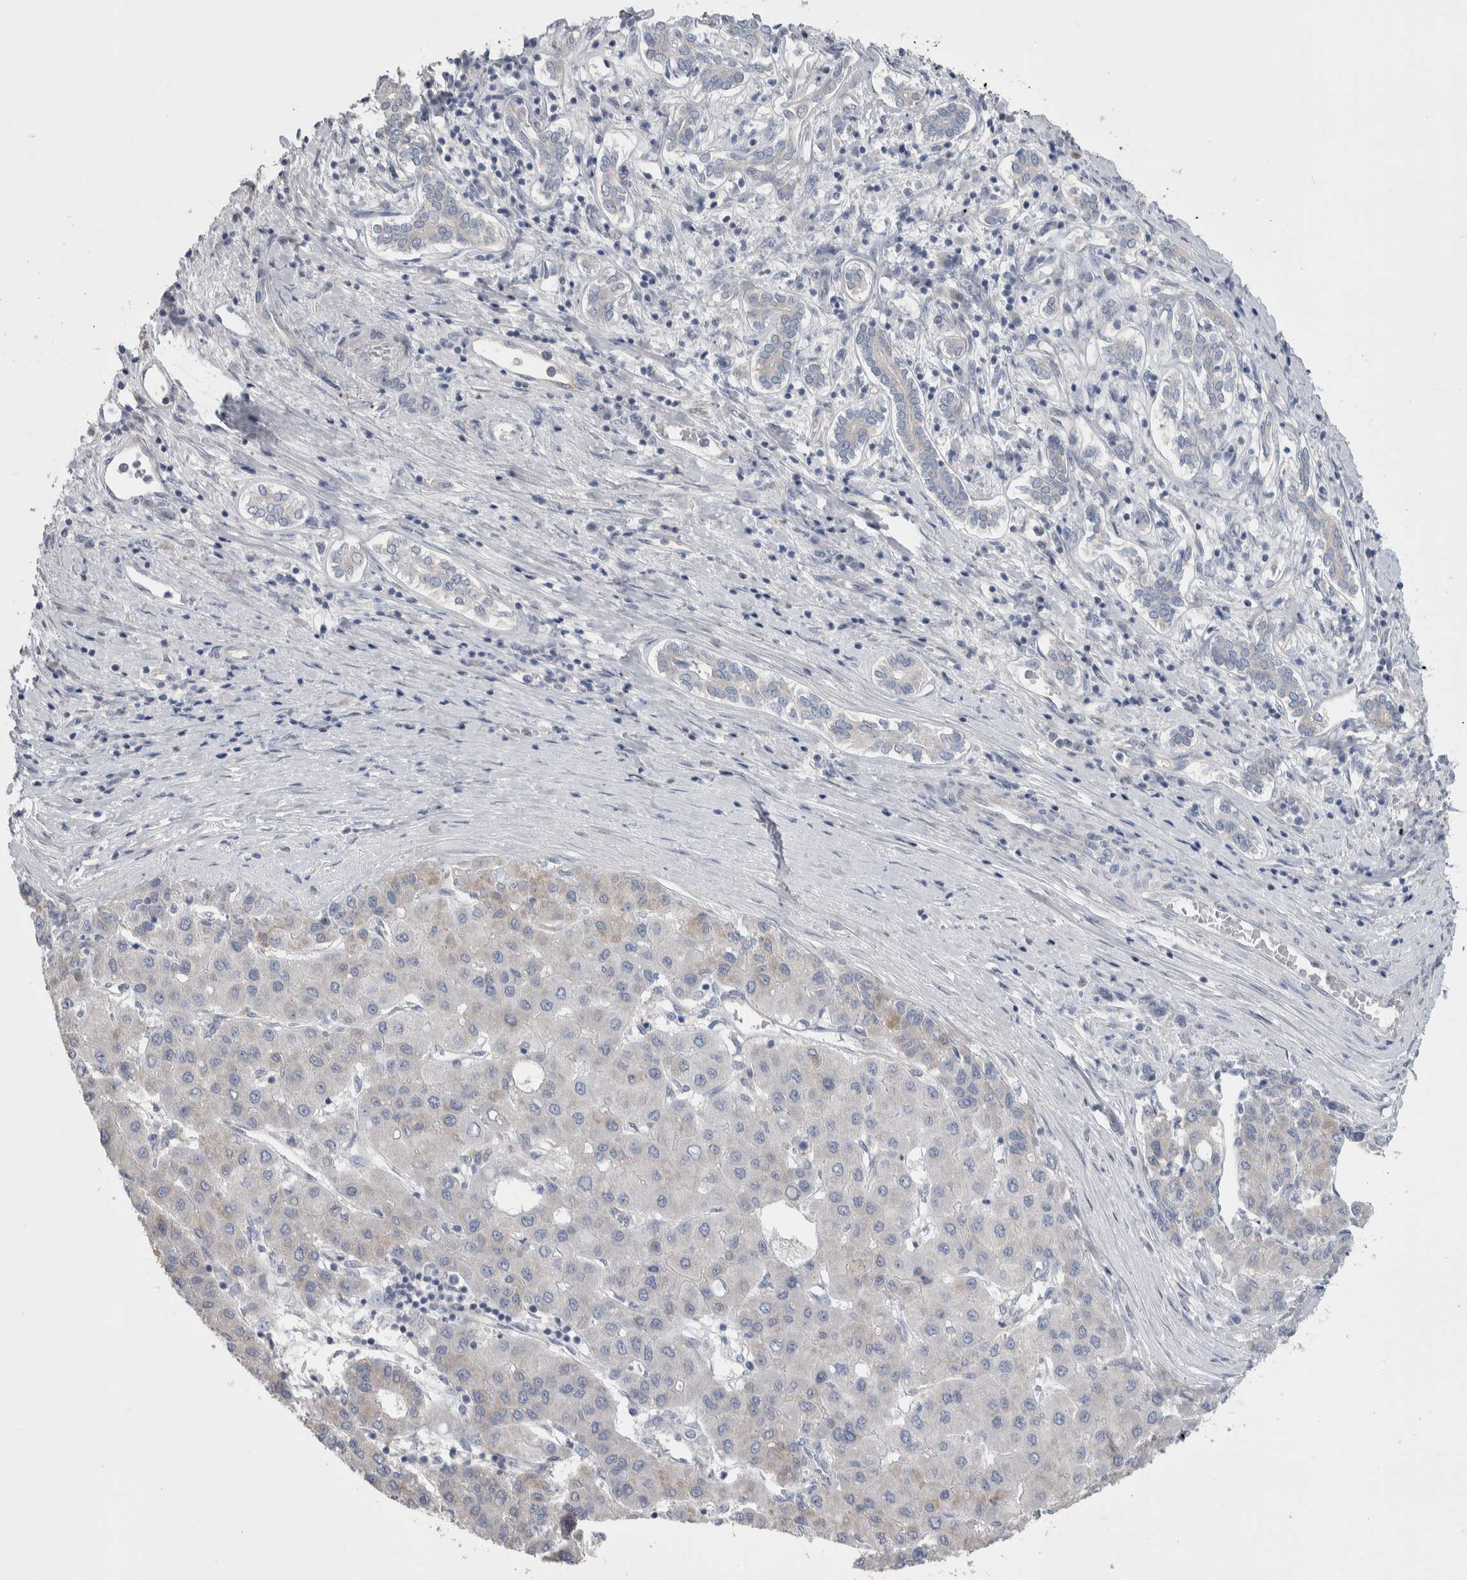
{"staining": {"intensity": "negative", "quantity": "none", "location": "none"}, "tissue": "liver cancer", "cell_type": "Tumor cells", "image_type": "cancer", "snomed": [{"axis": "morphology", "description": "Carcinoma, Hepatocellular, NOS"}, {"axis": "topography", "description": "Liver"}], "caption": "An IHC micrograph of liver cancer is shown. There is no staining in tumor cells of liver cancer.", "gene": "GPHN", "patient": {"sex": "male", "age": 65}}